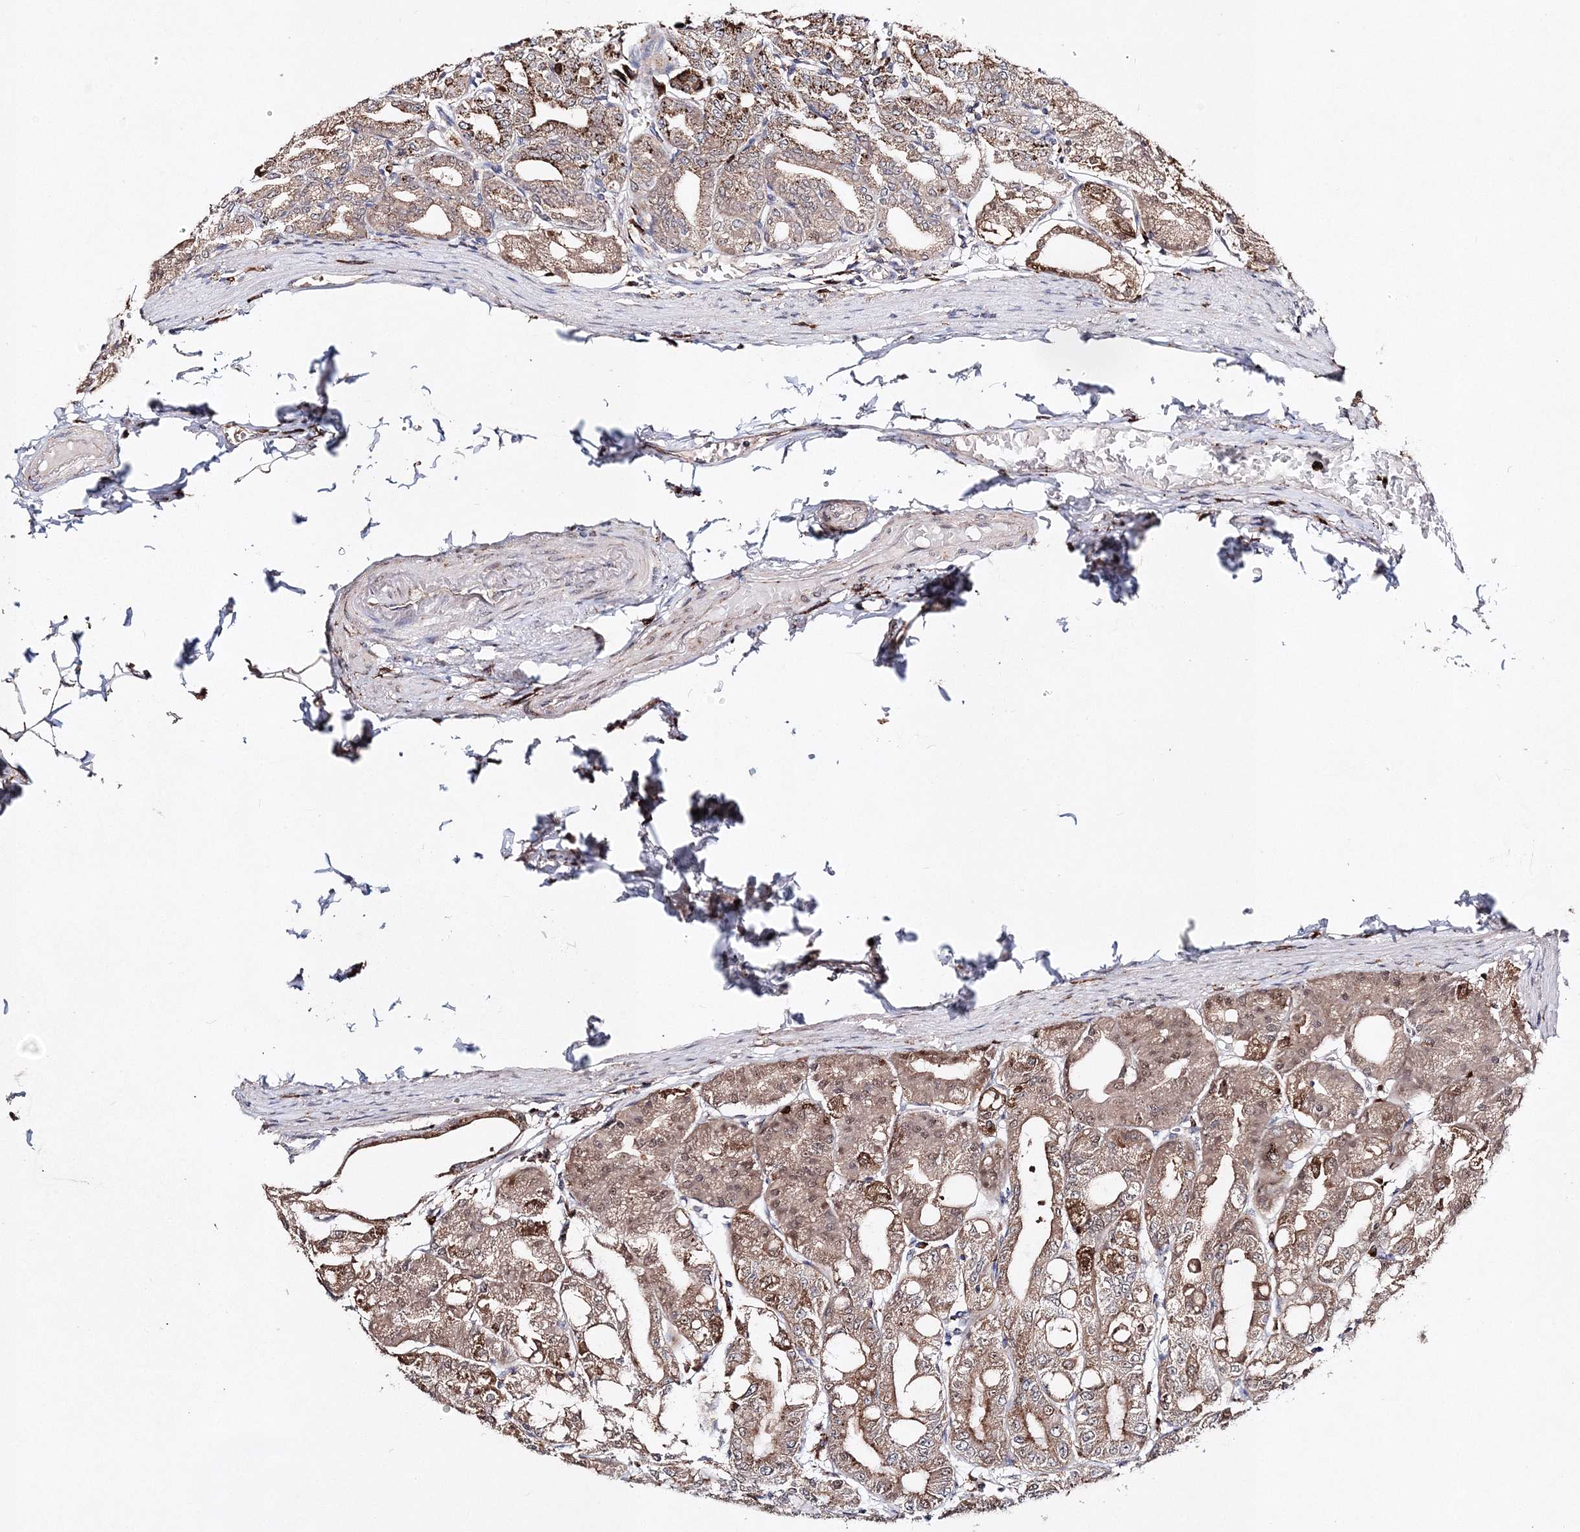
{"staining": {"intensity": "strong", "quantity": ">75%", "location": "cytoplasmic/membranous"}, "tissue": "stomach", "cell_type": "Glandular cells", "image_type": "normal", "snomed": [{"axis": "morphology", "description": "Normal tissue, NOS"}, {"axis": "topography", "description": "Stomach, lower"}], "caption": "Stomach stained for a protein (brown) reveals strong cytoplasmic/membranous positive staining in about >75% of glandular cells.", "gene": "C3orf38", "patient": {"sex": "male", "age": 71}}